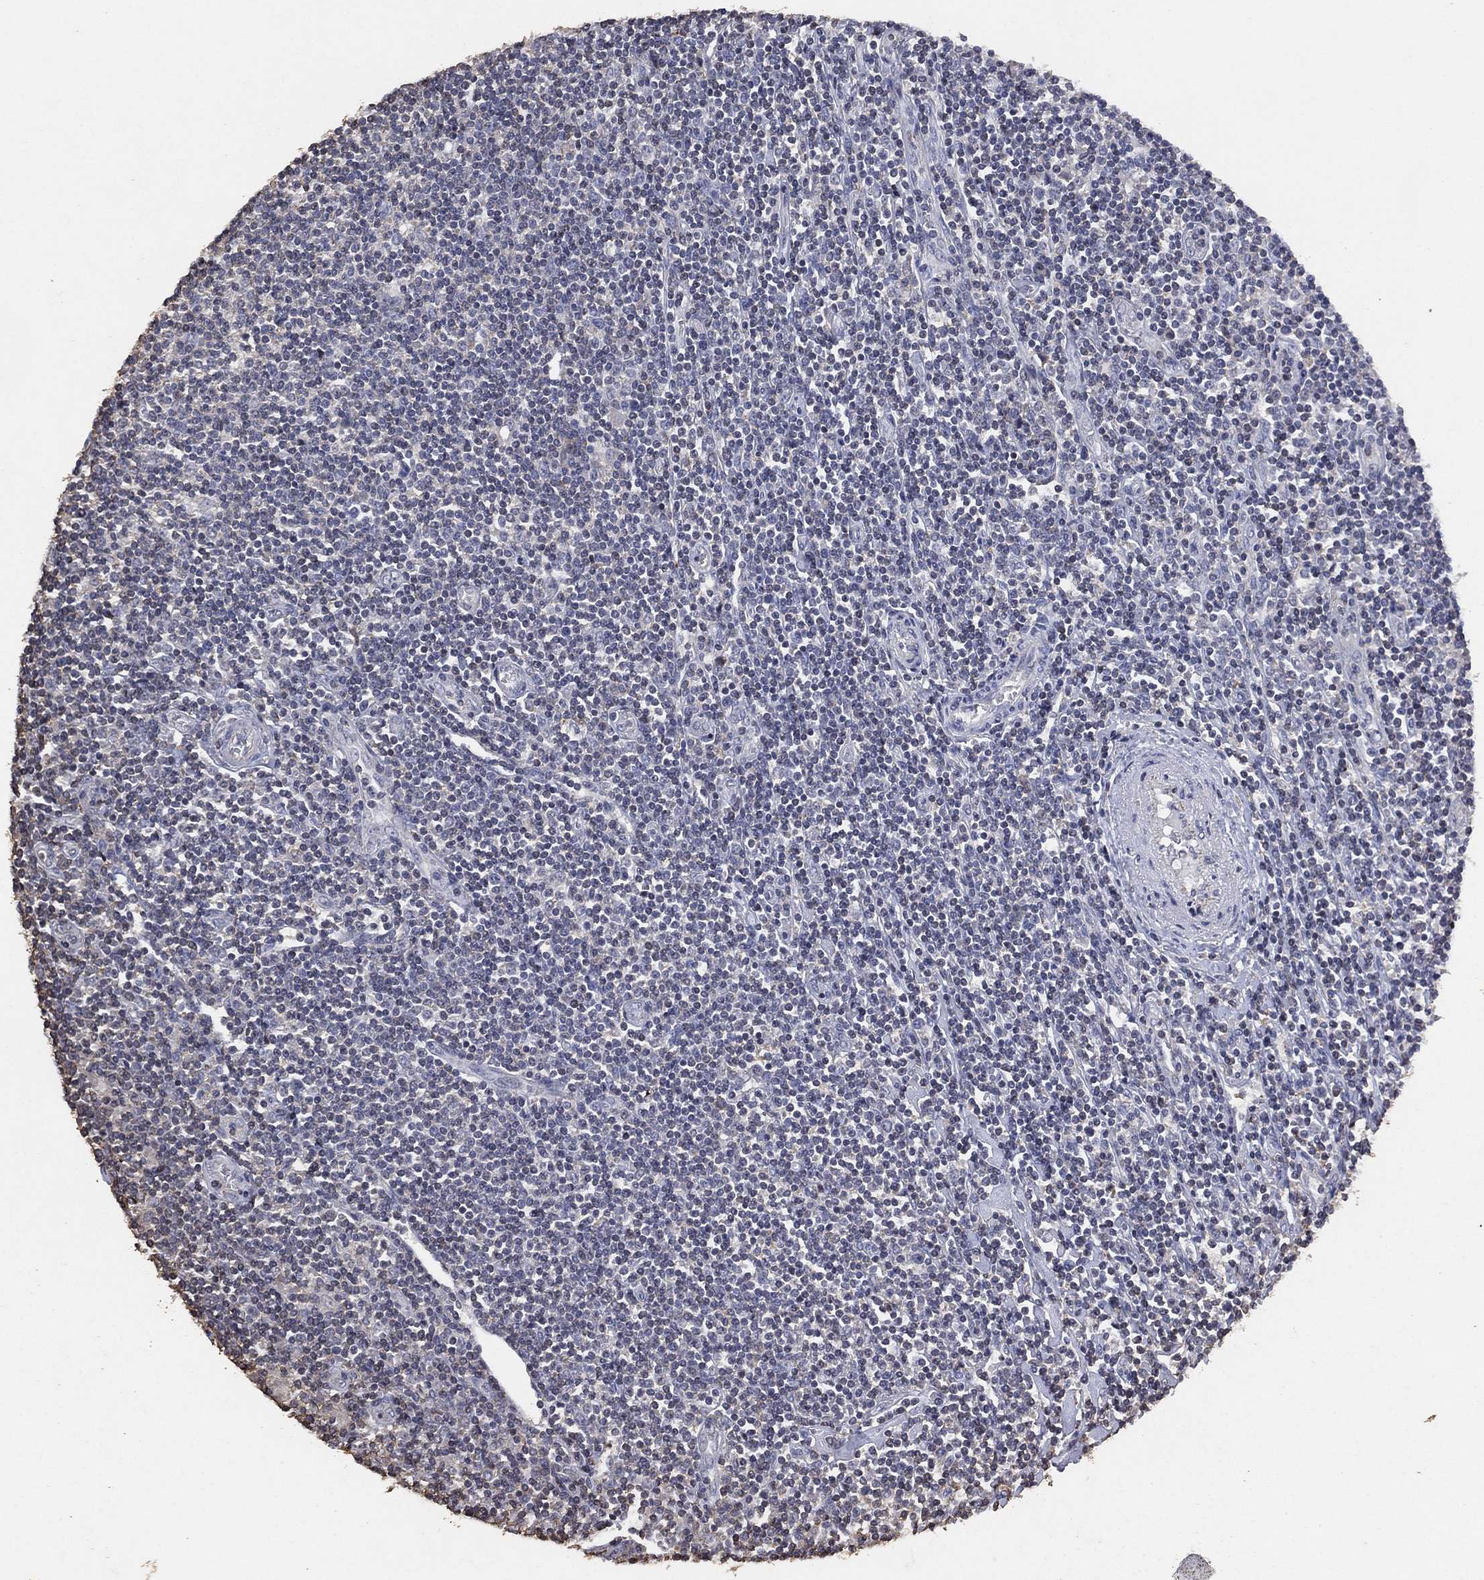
{"staining": {"intensity": "negative", "quantity": "none", "location": "none"}, "tissue": "lymphoma", "cell_type": "Tumor cells", "image_type": "cancer", "snomed": [{"axis": "morphology", "description": "Hodgkin's disease, NOS"}, {"axis": "topography", "description": "Lymph node"}], "caption": "The photomicrograph shows no staining of tumor cells in lymphoma.", "gene": "ADPRHL1", "patient": {"sex": "male", "age": 40}}